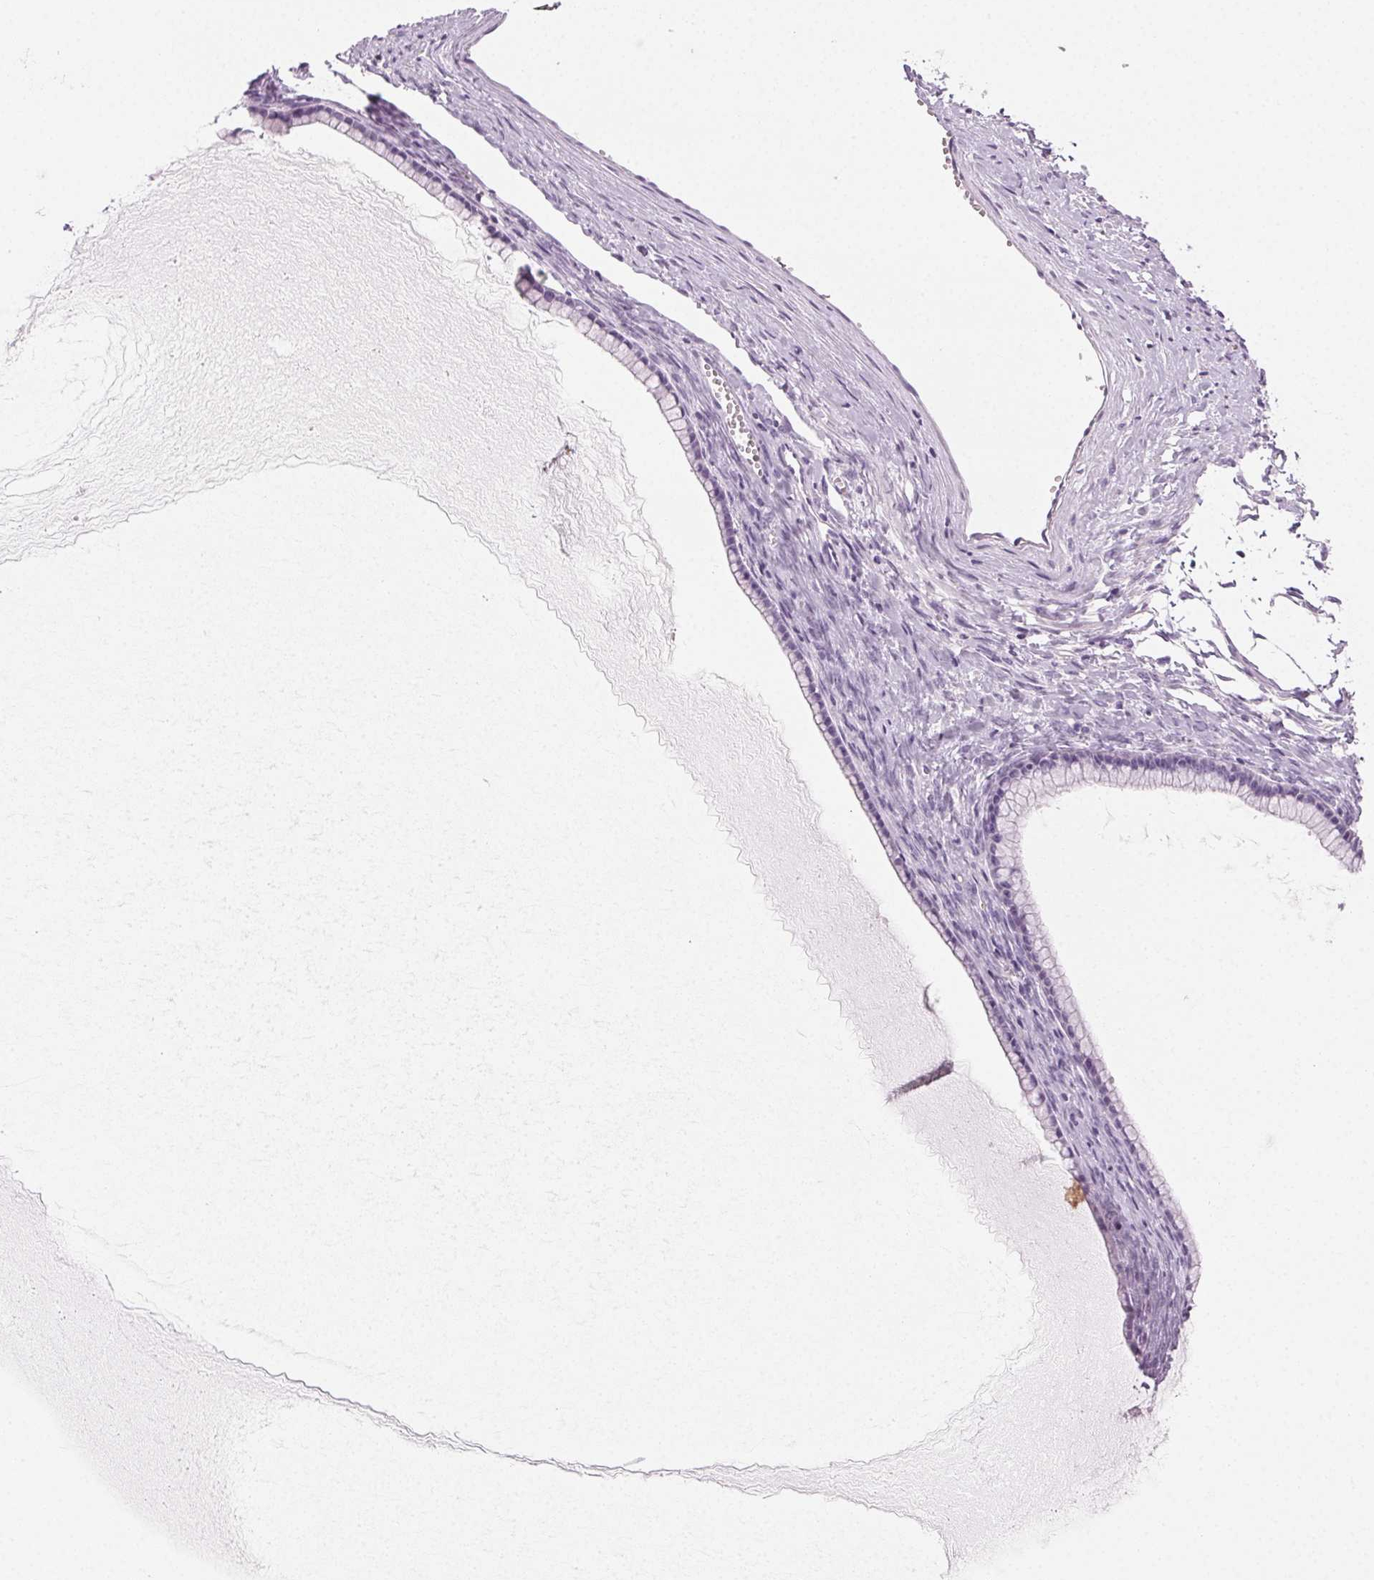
{"staining": {"intensity": "negative", "quantity": "none", "location": "none"}, "tissue": "ovarian cancer", "cell_type": "Tumor cells", "image_type": "cancer", "snomed": [{"axis": "morphology", "description": "Cystadenocarcinoma, mucinous, NOS"}, {"axis": "topography", "description": "Ovary"}], "caption": "Mucinous cystadenocarcinoma (ovarian) was stained to show a protein in brown. There is no significant staining in tumor cells. (IHC, brightfield microscopy, high magnification).", "gene": "MPO", "patient": {"sex": "female", "age": 41}}